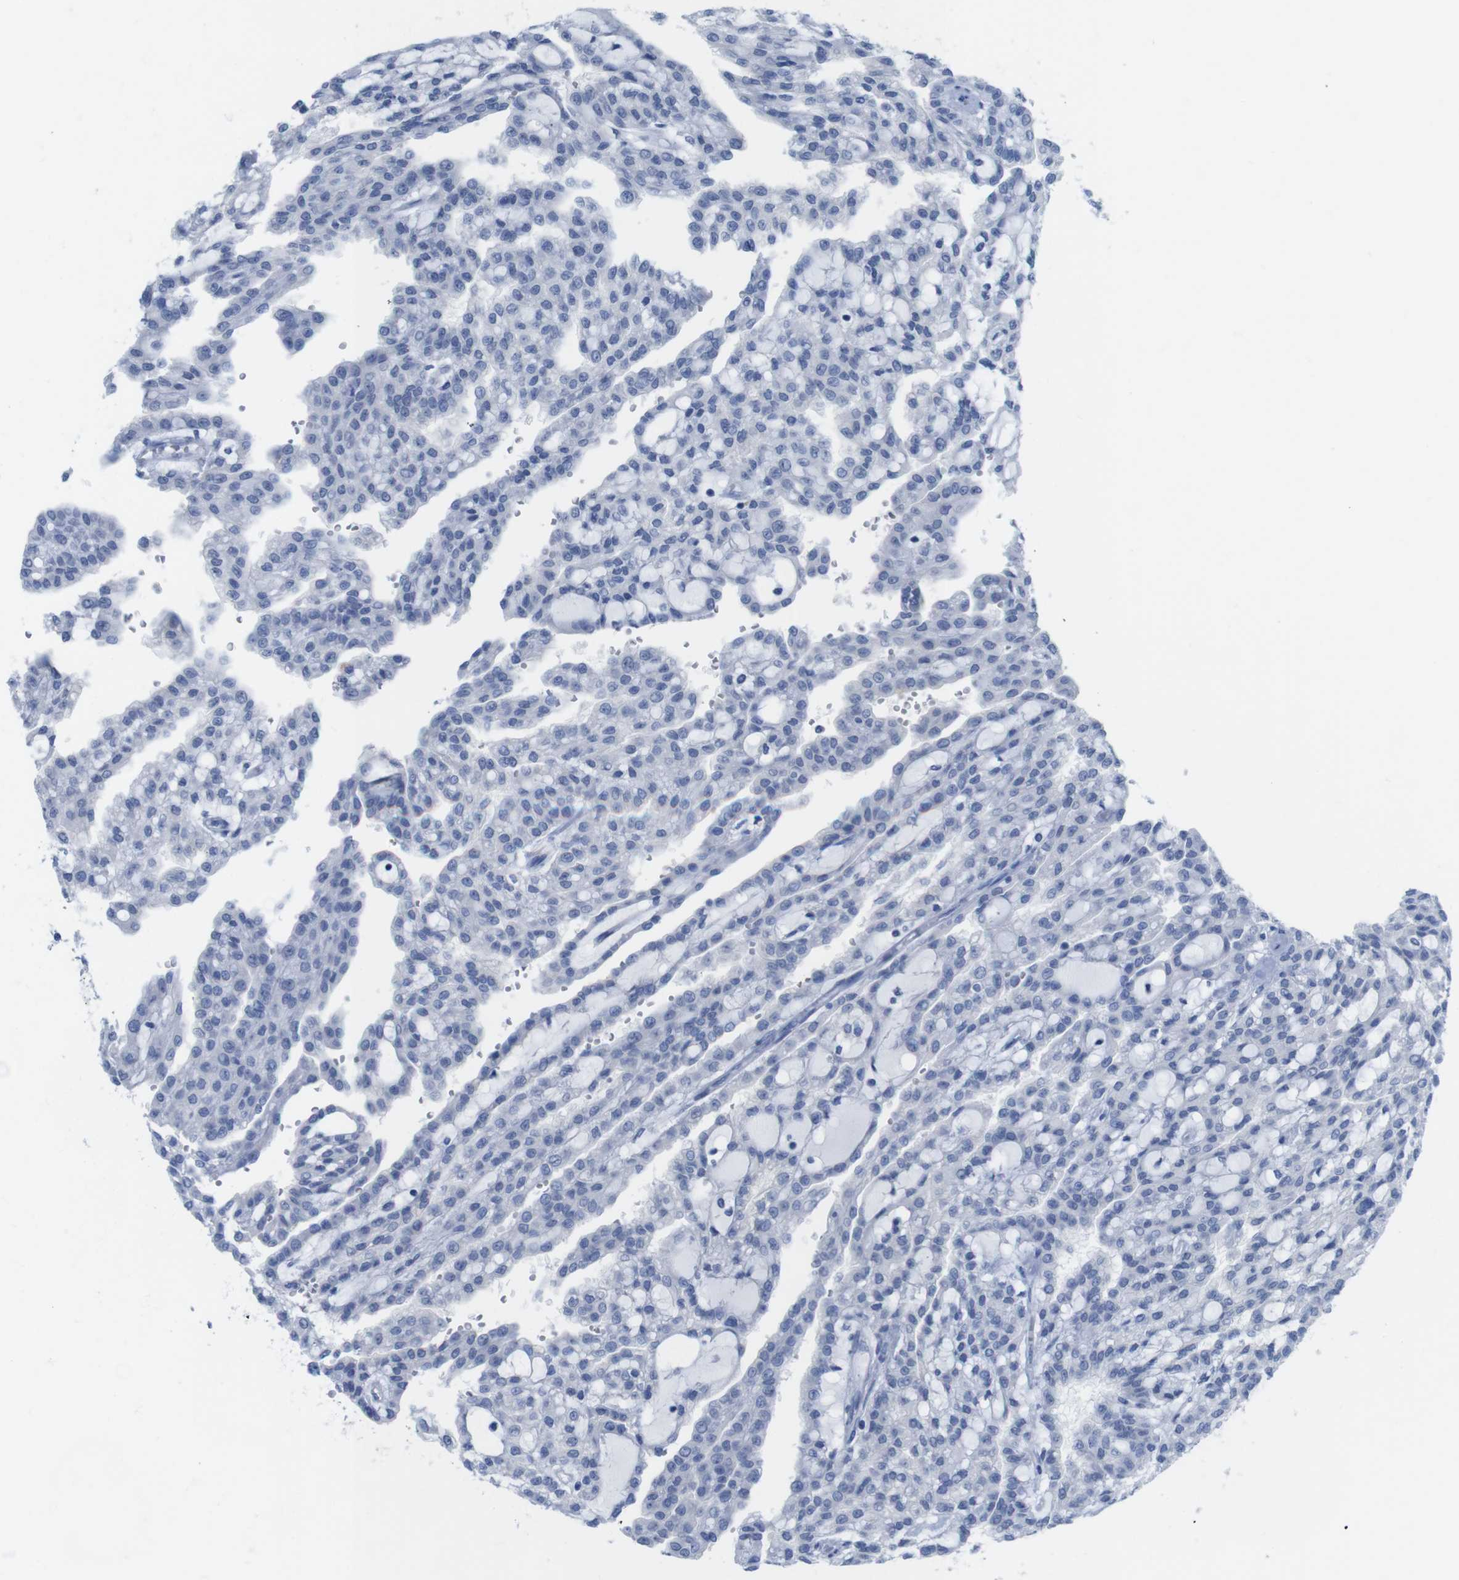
{"staining": {"intensity": "negative", "quantity": "none", "location": "none"}, "tissue": "renal cancer", "cell_type": "Tumor cells", "image_type": "cancer", "snomed": [{"axis": "morphology", "description": "Adenocarcinoma, NOS"}, {"axis": "topography", "description": "Kidney"}], "caption": "Renal cancer was stained to show a protein in brown. There is no significant staining in tumor cells.", "gene": "PNMA1", "patient": {"sex": "male", "age": 63}}